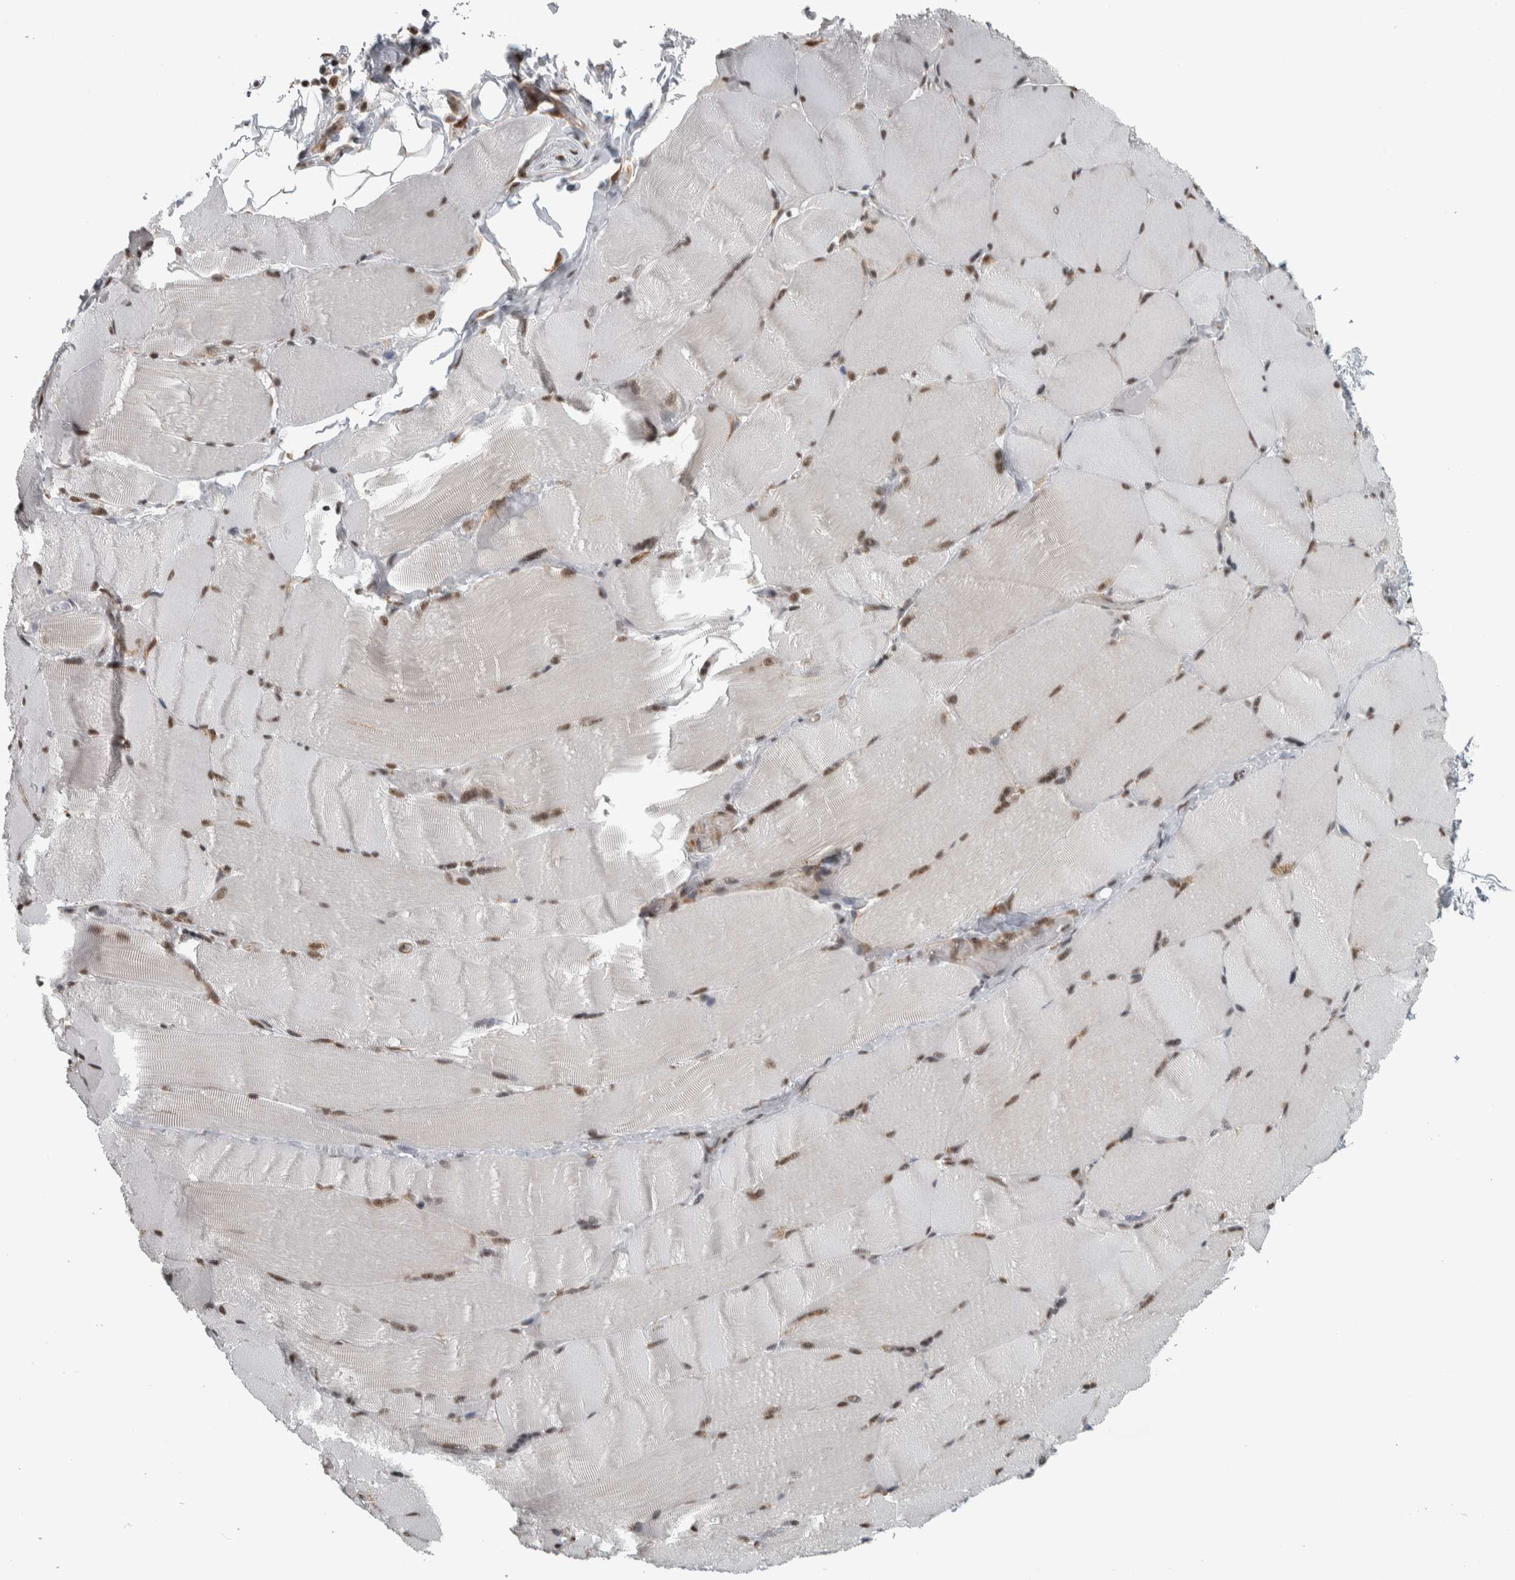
{"staining": {"intensity": "moderate", "quantity": "25%-75%", "location": "nuclear"}, "tissue": "skeletal muscle", "cell_type": "Myocytes", "image_type": "normal", "snomed": [{"axis": "morphology", "description": "Normal tissue, NOS"}, {"axis": "topography", "description": "Skin"}, {"axis": "topography", "description": "Skeletal muscle"}], "caption": "The micrograph reveals a brown stain indicating the presence of a protein in the nuclear of myocytes in skeletal muscle.", "gene": "DDX42", "patient": {"sex": "male", "age": 83}}